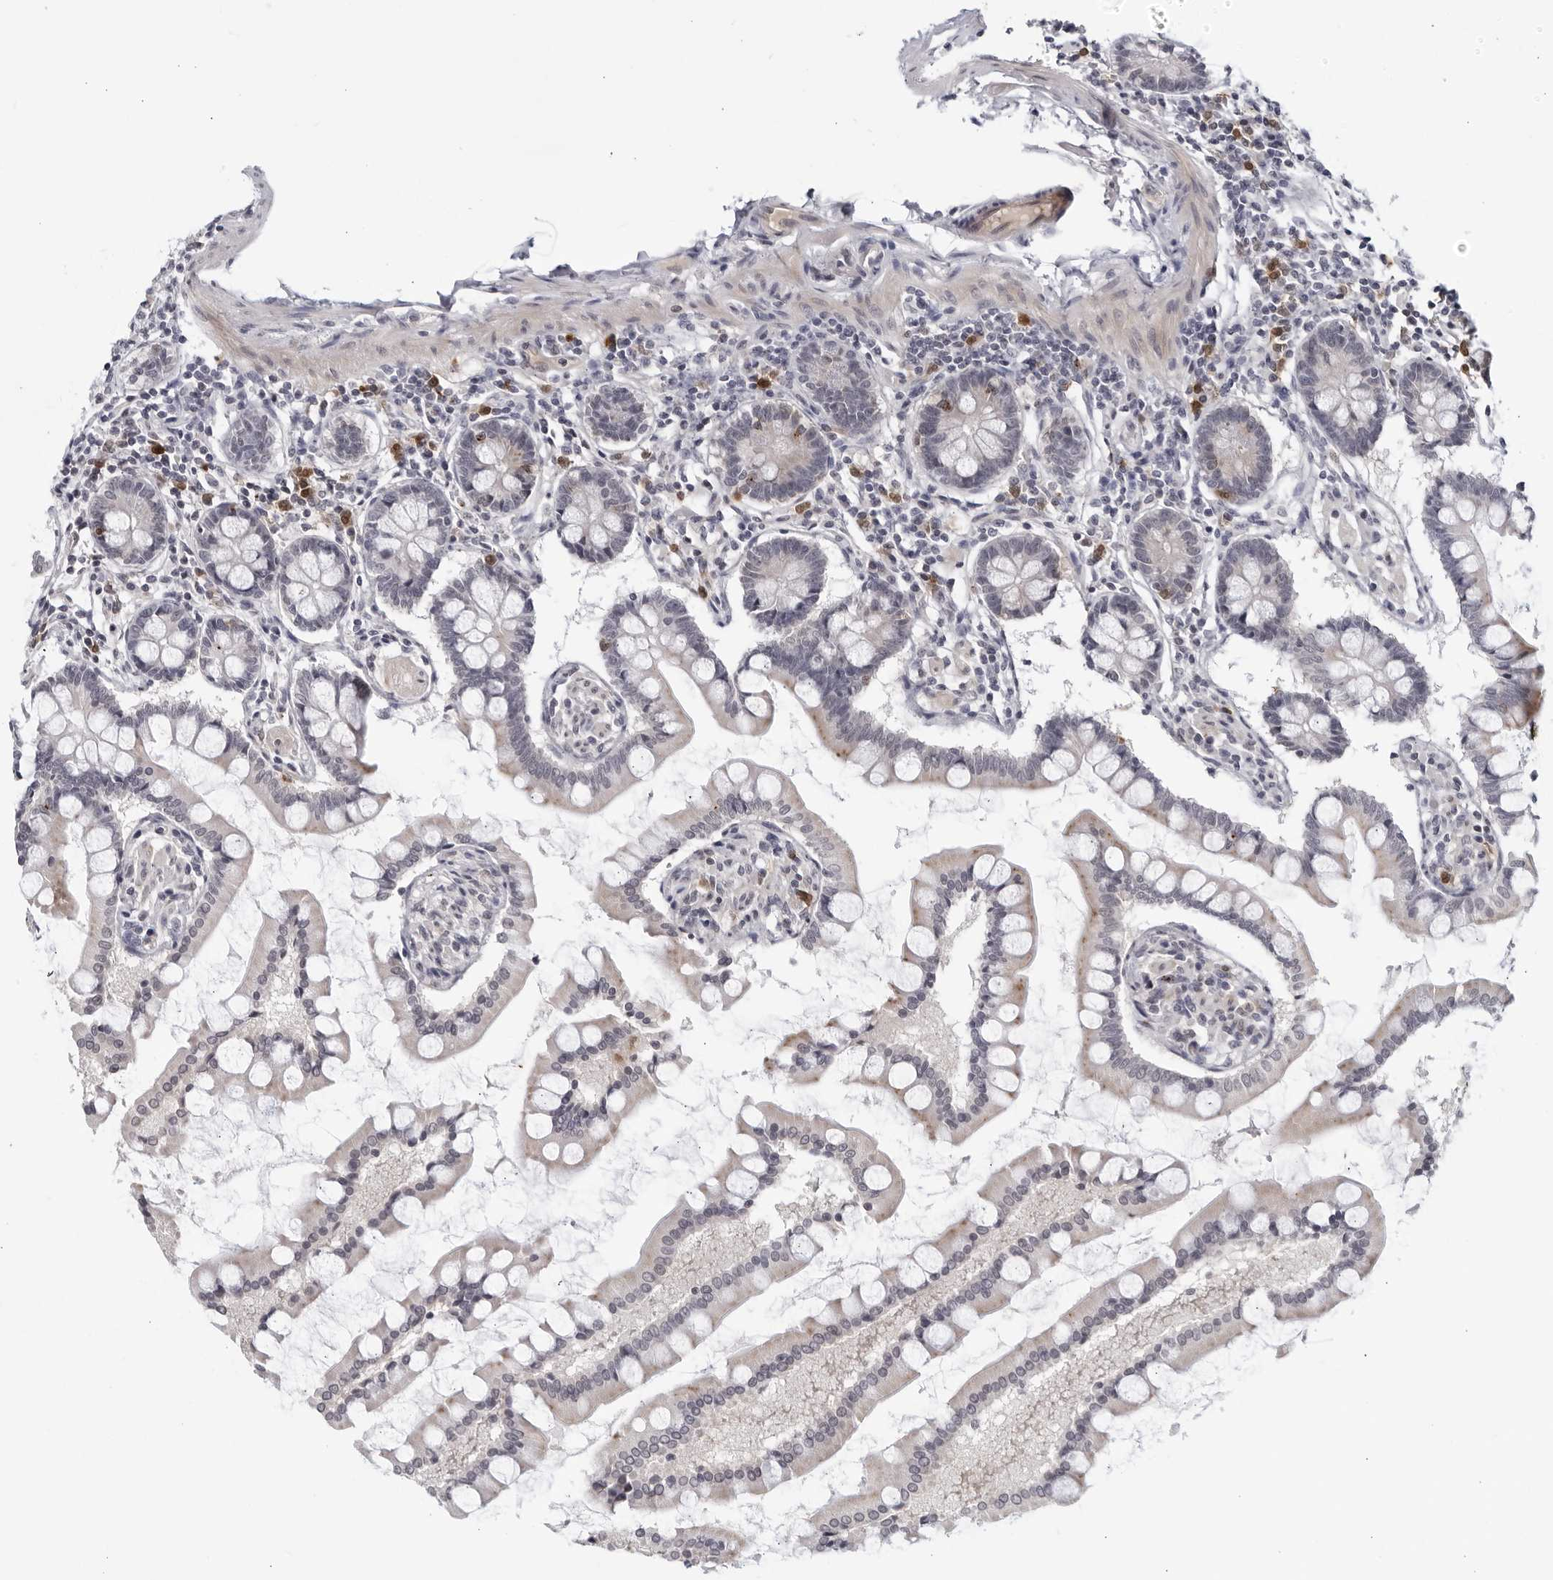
{"staining": {"intensity": "negative", "quantity": "none", "location": "none"}, "tissue": "small intestine", "cell_type": "Glandular cells", "image_type": "normal", "snomed": [{"axis": "morphology", "description": "Normal tissue, NOS"}, {"axis": "topography", "description": "Small intestine"}], "caption": "Human small intestine stained for a protein using immunohistochemistry reveals no positivity in glandular cells.", "gene": "STRADB", "patient": {"sex": "male", "age": 41}}